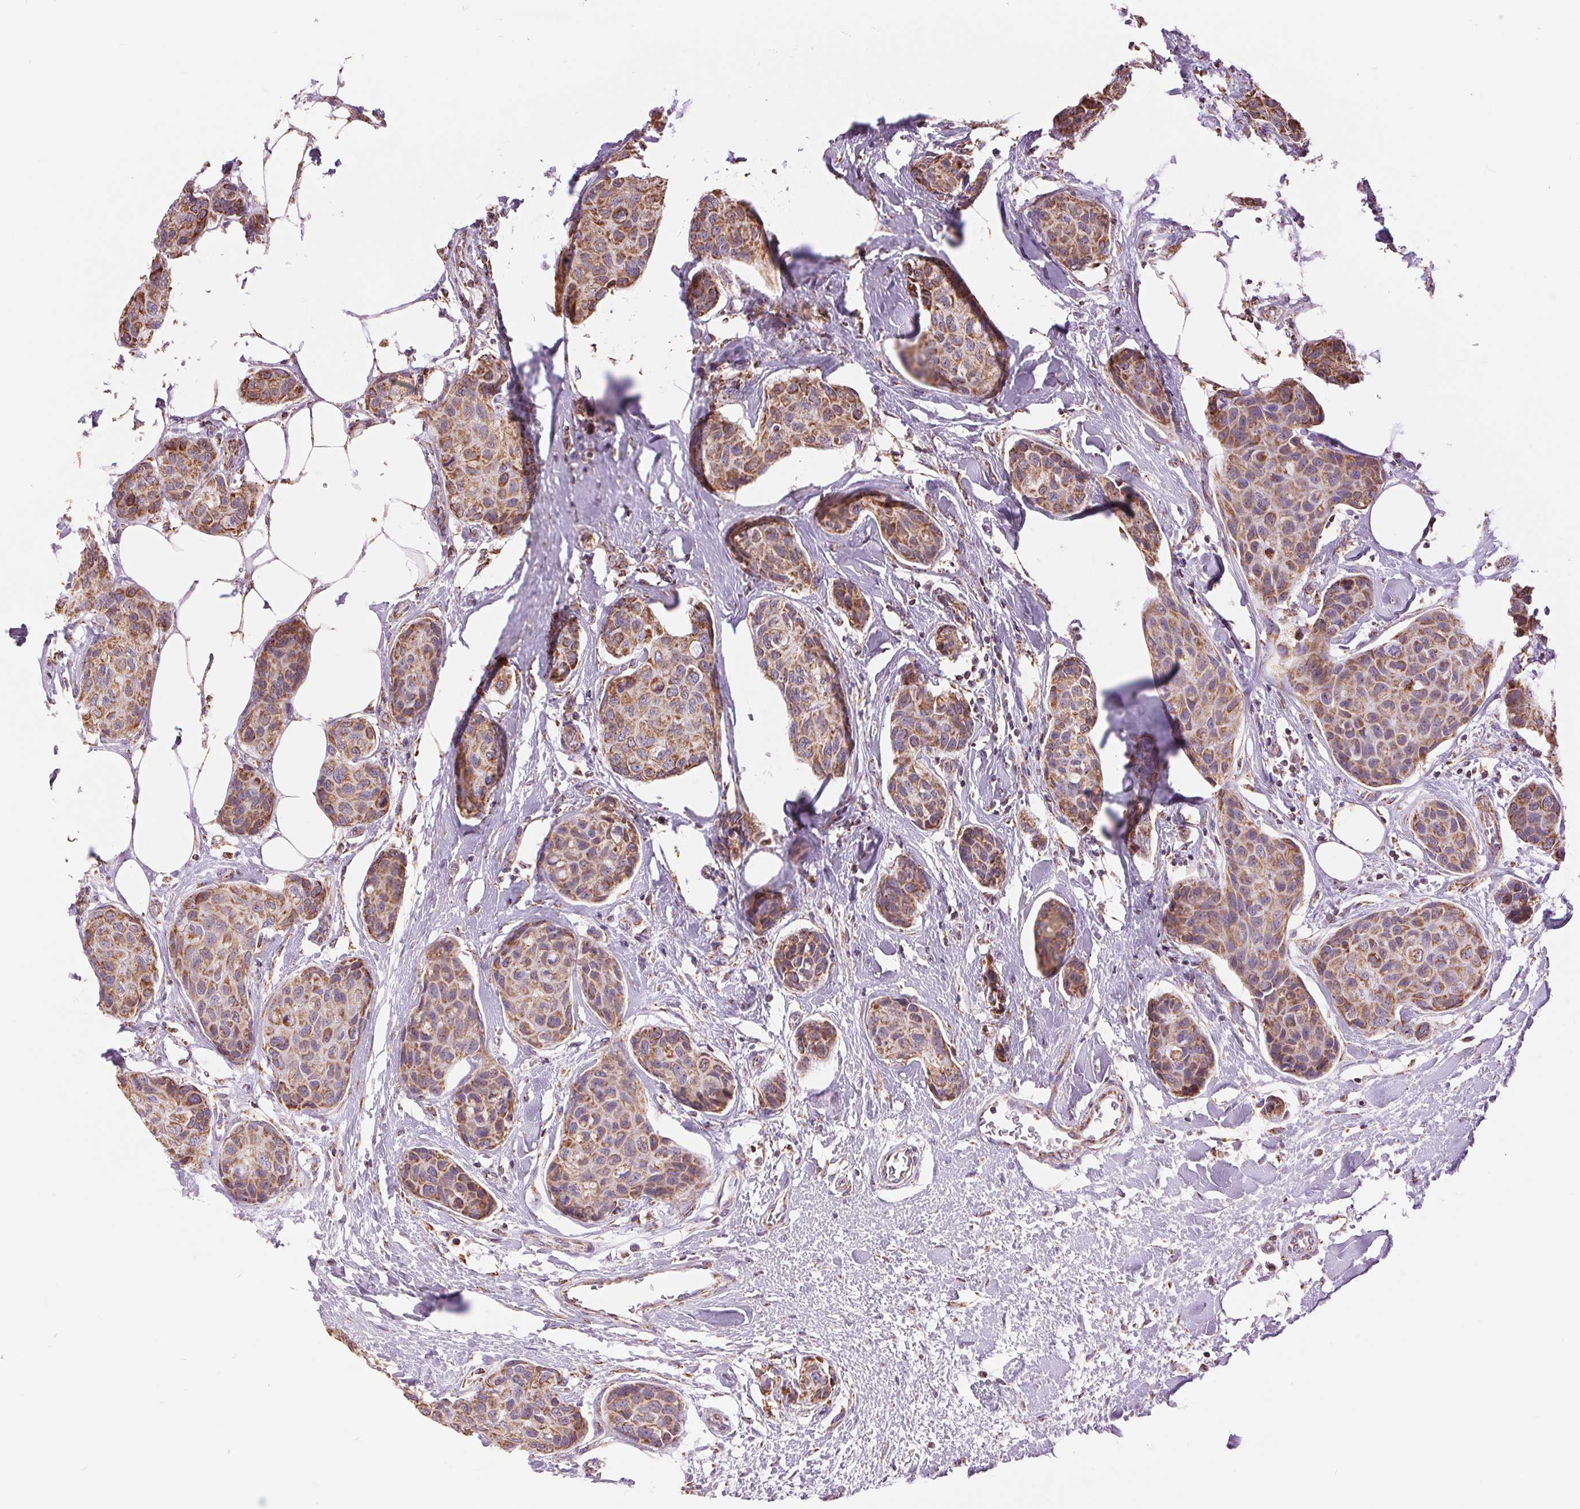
{"staining": {"intensity": "moderate", "quantity": ">75%", "location": "cytoplasmic/membranous"}, "tissue": "breast cancer", "cell_type": "Tumor cells", "image_type": "cancer", "snomed": [{"axis": "morphology", "description": "Duct carcinoma"}, {"axis": "topography", "description": "Breast"}], "caption": "This photomicrograph exhibits immunohistochemistry staining of human breast cancer (invasive ductal carcinoma), with medium moderate cytoplasmic/membranous staining in approximately >75% of tumor cells.", "gene": "ATP5PB", "patient": {"sex": "female", "age": 80}}